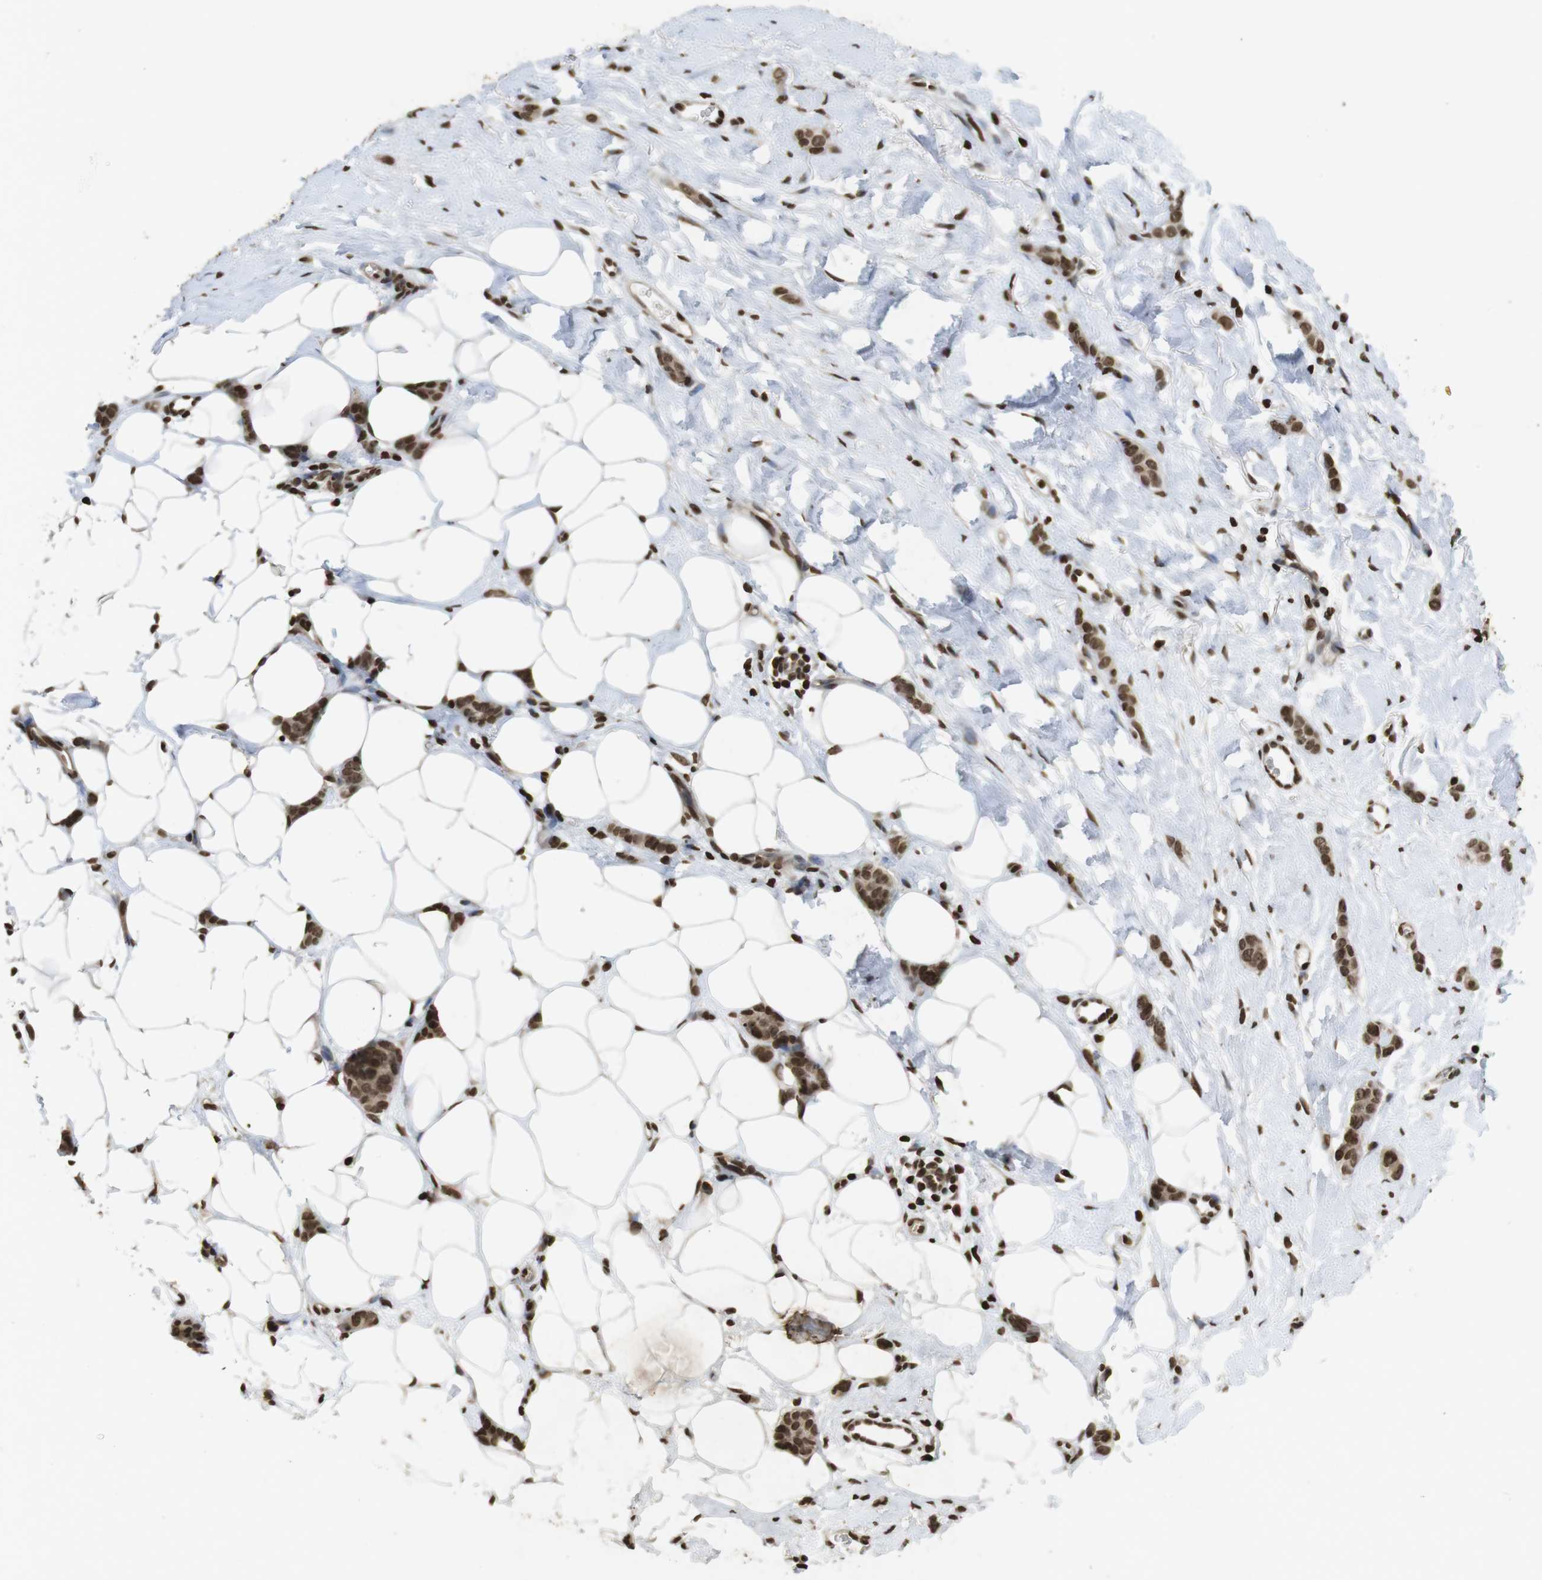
{"staining": {"intensity": "moderate", "quantity": ">75%", "location": "cytoplasmic/membranous,nuclear"}, "tissue": "breast cancer", "cell_type": "Tumor cells", "image_type": "cancer", "snomed": [{"axis": "morphology", "description": "Lobular carcinoma"}, {"axis": "topography", "description": "Skin"}, {"axis": "topography", "description": "Breast"}], "caption": "This micrograph demonstrates breast cancer (lobular carcinoma) stained with immunohistochemistry to label a protein in brown. The cytoplasmic/membranous and nuclear of tumor cells show moderate positivity for the protein. Nuclei are counter-stained blue.", "gene": "FOXA3", "patient": {"sex": "female", "age": 46}}